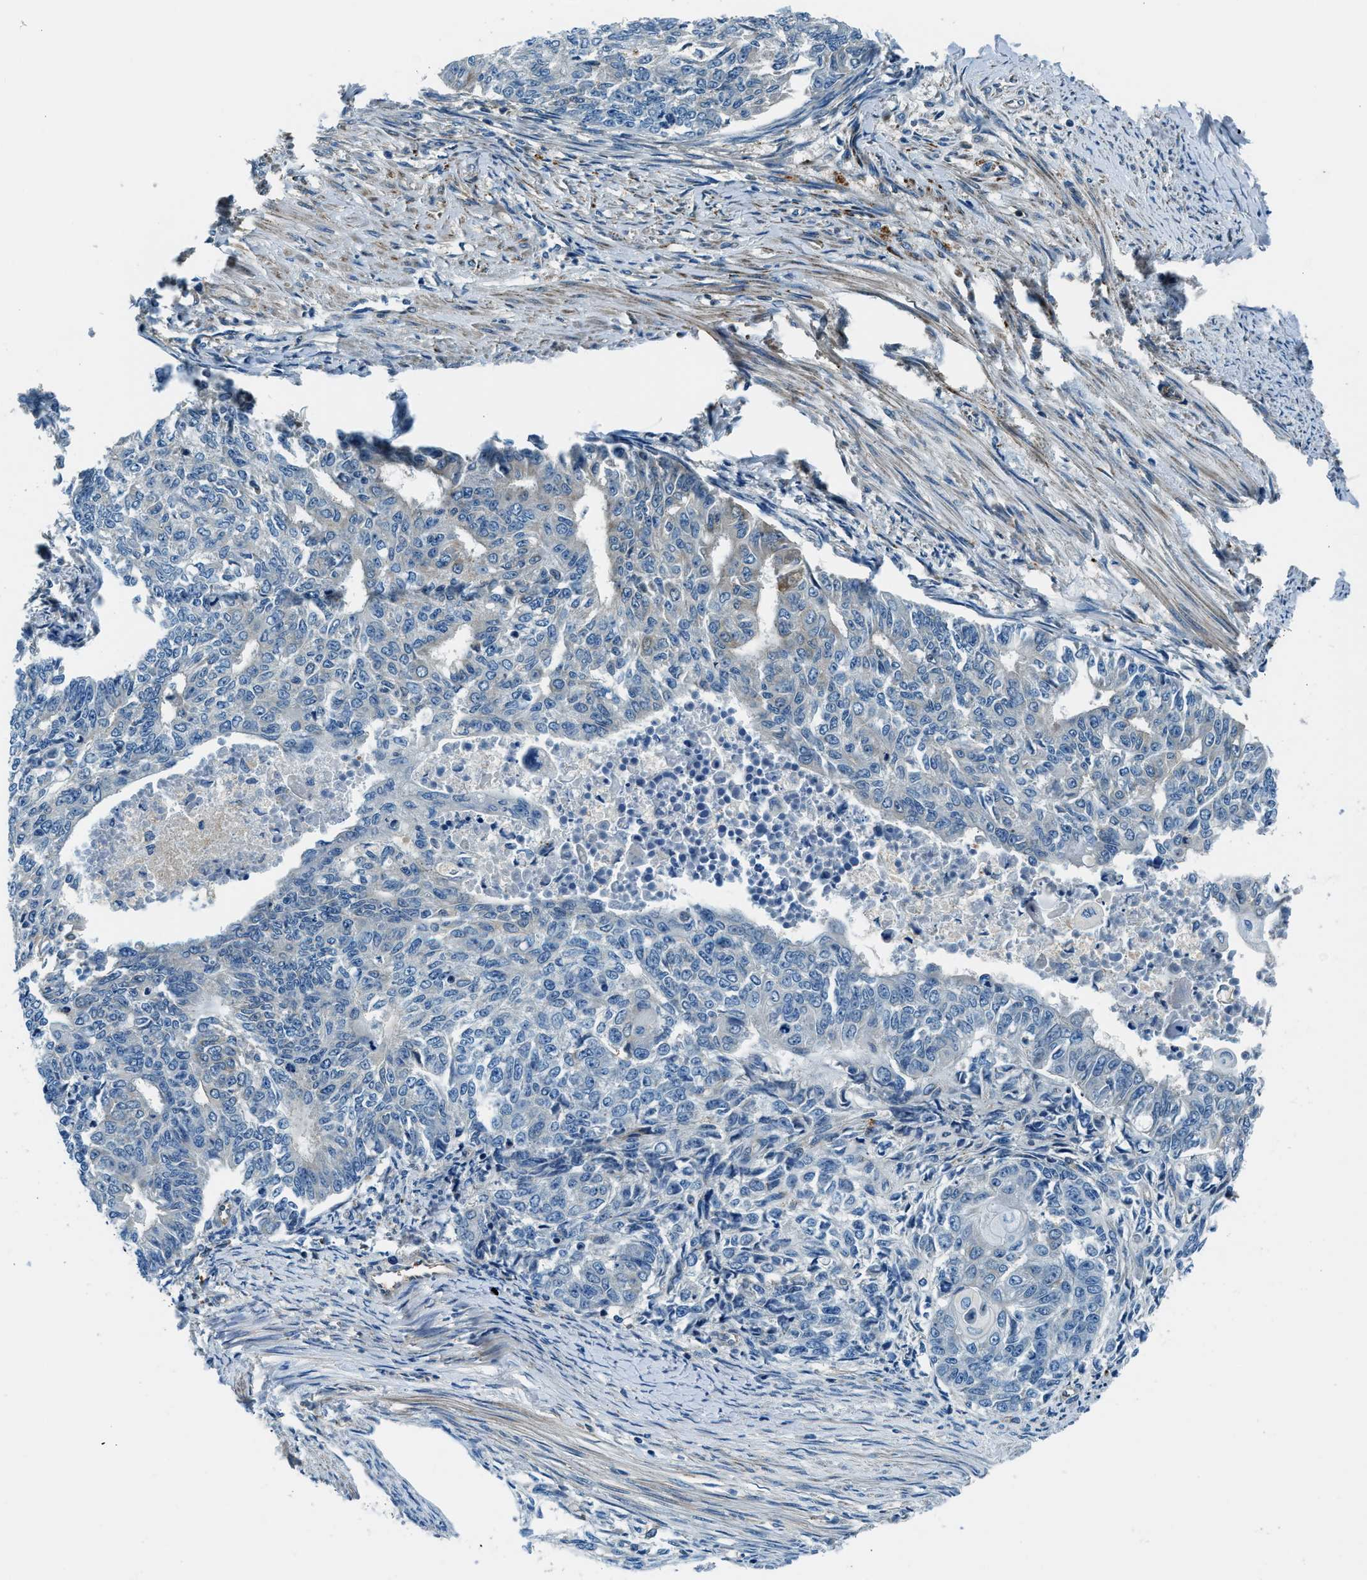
{"staining": {"intensity": "negative", "quantity": "none", "location": "none"}, "tissue": "endometrial cancer", "cell_type": "Tumor cells", "image_type": "cancer", "snomed": [{"axis": "morphology", "description": "Adenocarcinoma, NOS"}, {"axis": "topography", "description": "Endometrium"}], "caption": "Immunohistochemical staining of endometrial cancer displays no significant staining in tumor cells.", "gene": "SLC19A2", "patient": {"sex": "female", "age": 32}}